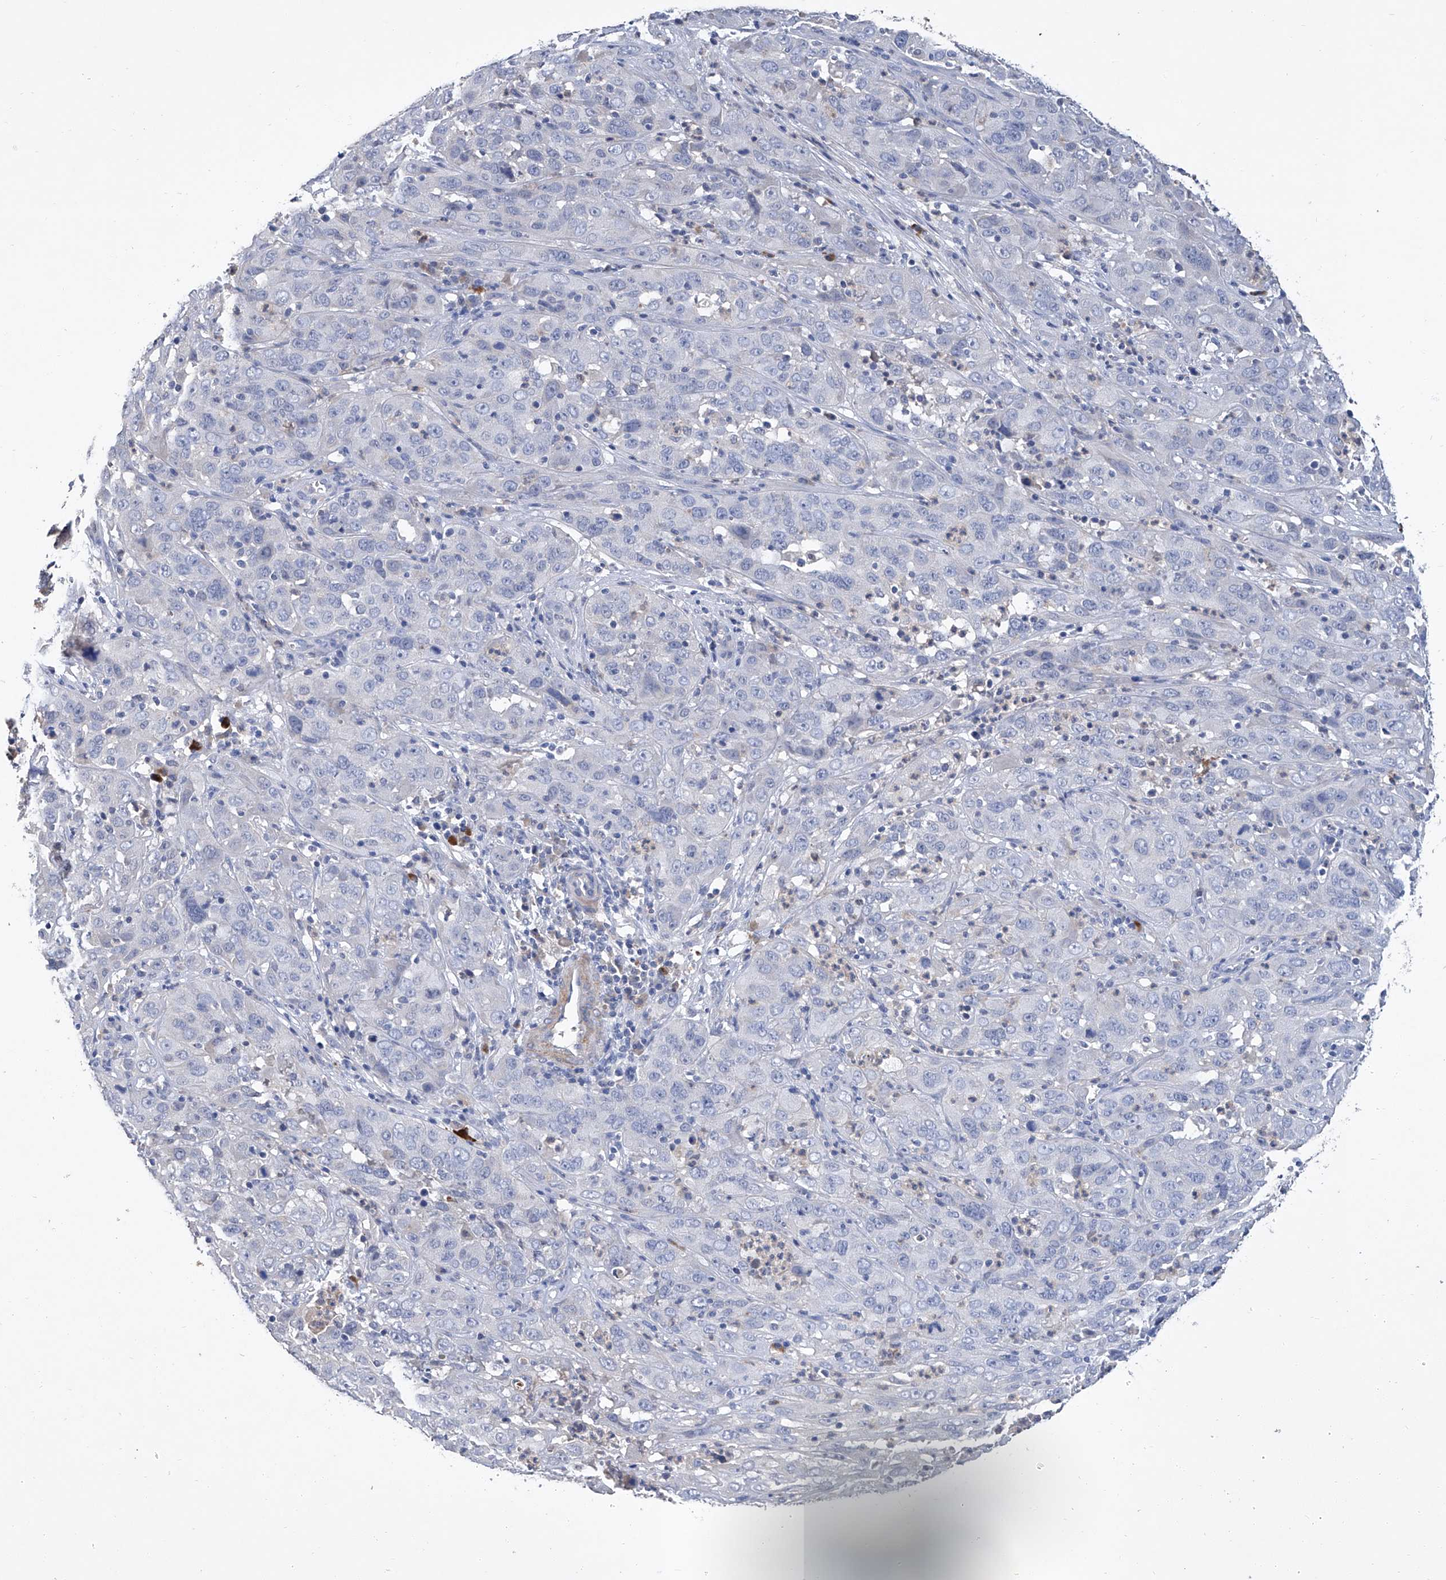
{"staining": {"intensity": "negative", "quantity": "none", "location": "none"}, "tissue": "cervical cancer", "cell_type": "Tumor cells", "image_type": "cancer", "snomed": [{"axis": "morphology", "description": "Squamous cell carcinoma, NOS"}, {"axis": "topography", "description": "Cervix"}], "caption": "Squamous cell carcinoma (cervical) stained for a protein using immunohistochemistry (IHC) demonstrates no positivity tumor cells.", "gene": "GPT", "patient": {"sex": "female", "age": 32}}